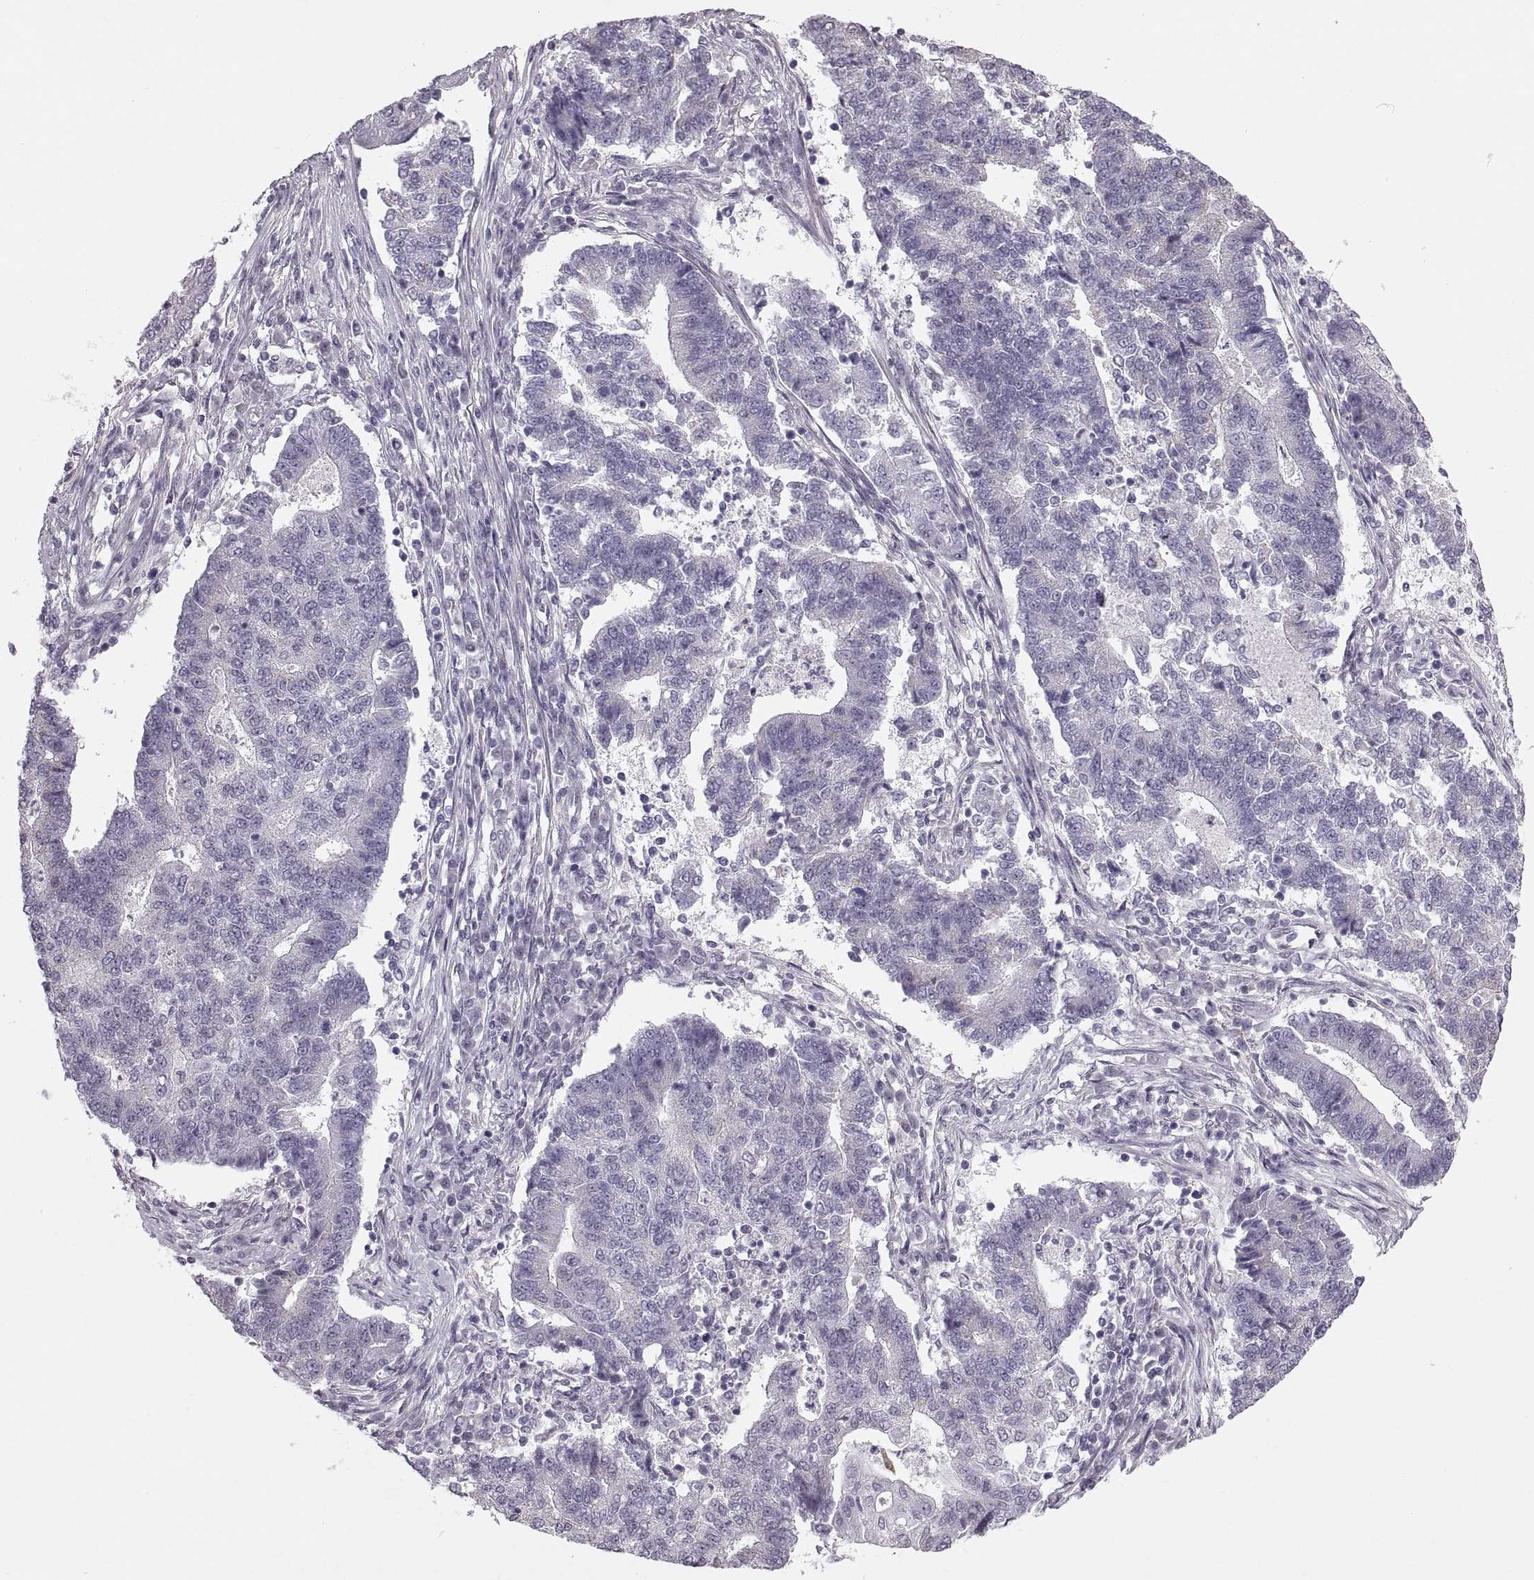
{"staining": {"intensity": "negative", "quantity": "none", "location": "none"}, "tissue": "endometrial cancer", "cell_type": "Tumor cells", "image_type": "cancer", "snomed": [{"axis": "morphology", "description": "Adenocarcinoma, NOS"}, {"axis": "topography", "description": "Uterus"}, {"axis": "topography", "description": "Endometrium"}], "caption": "An immunohistochemistry photomicrograph of endometrial cancer (adenocarcinoma) is shown. There is no staining in tumor cells of endometrial cancer (adenocarcinoma).", "gene": "PRSS37", "patient": {"sex": "female", "age": 54}}